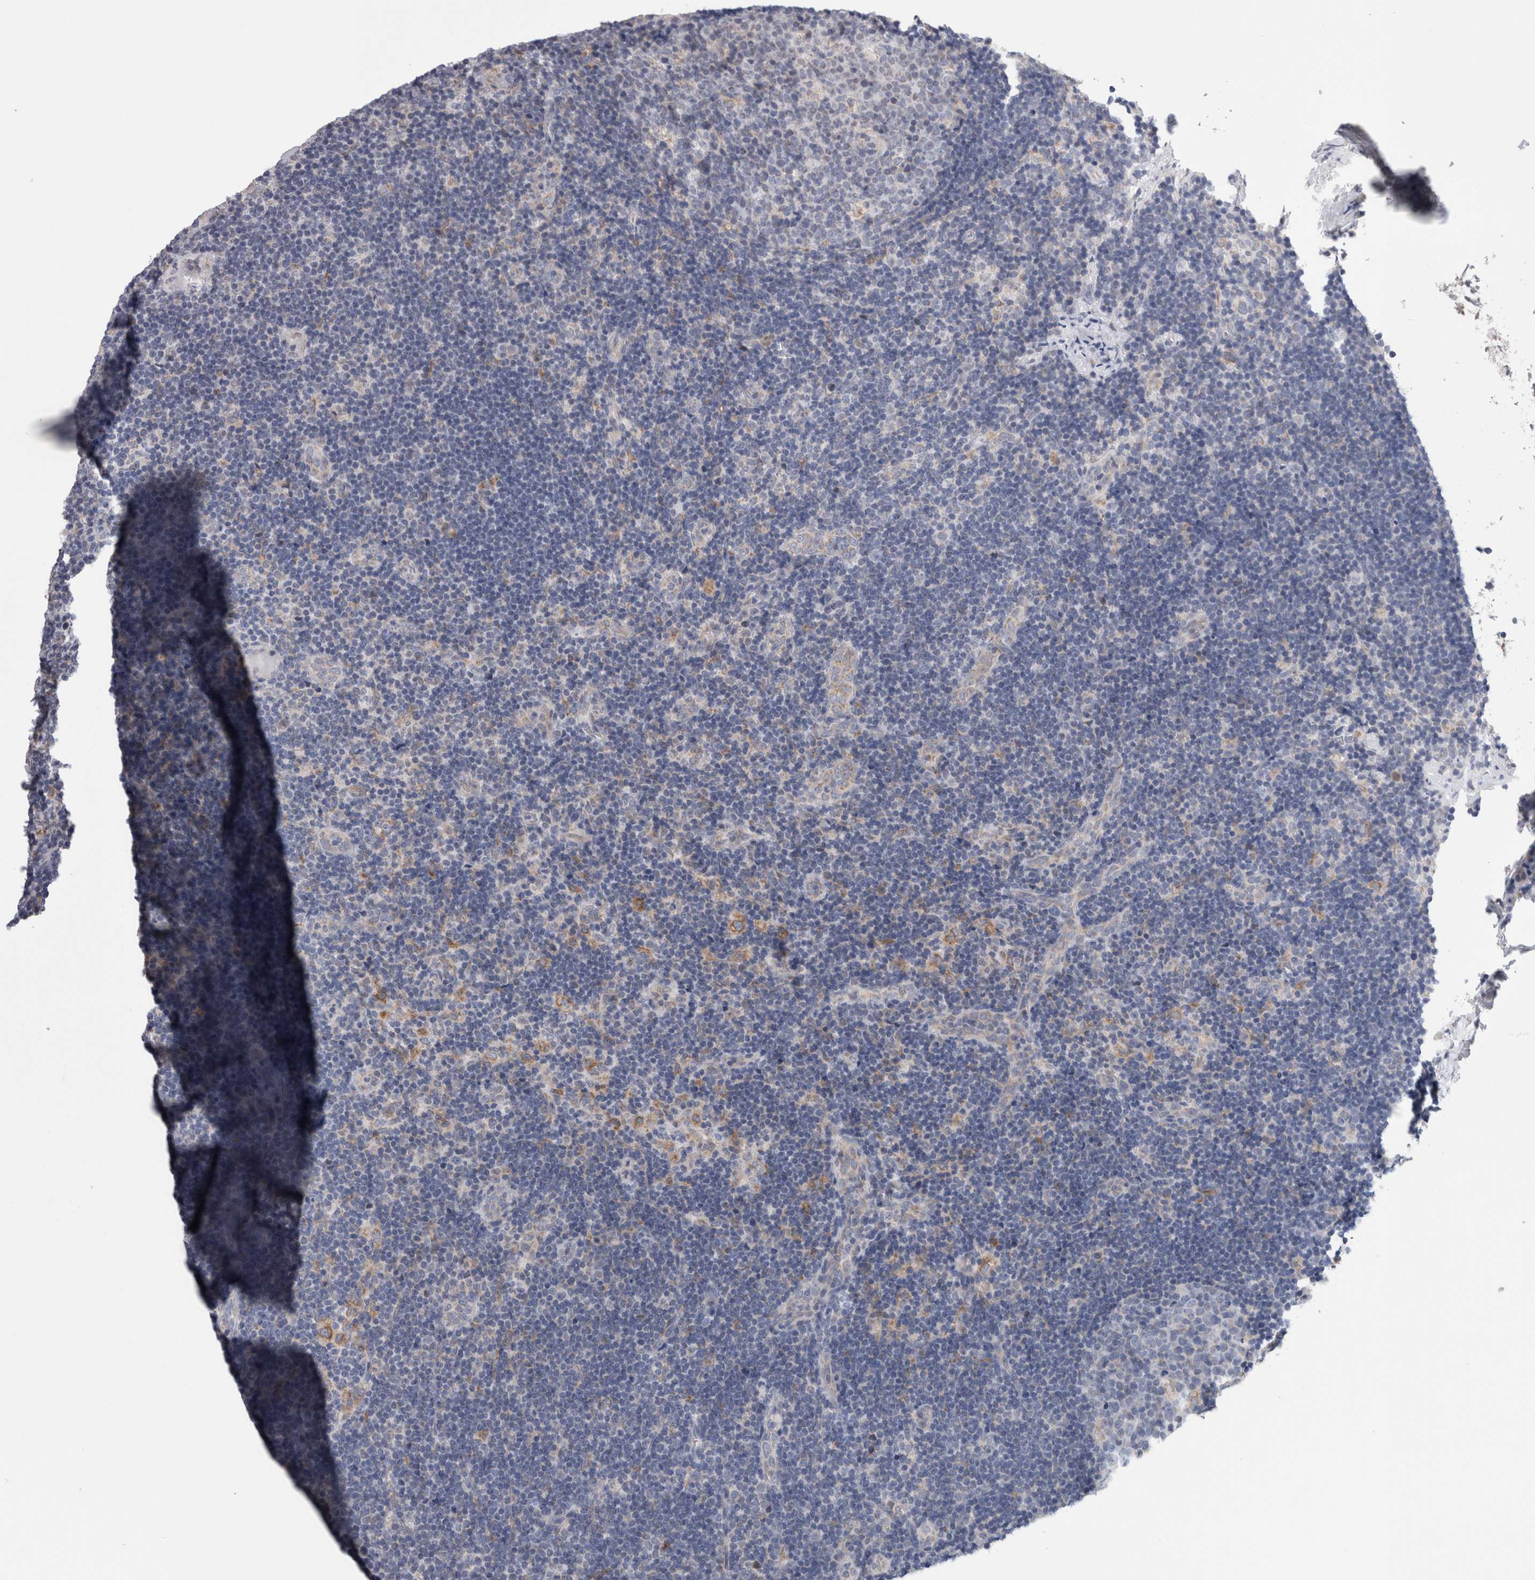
{"staining": {"intensity": "negative", "quantity": "none", "location": "none"}, "tissue": "lymph node", "cell_type": "Germinal center cells", "image_type": "normal", "snomed": [{"axis": "morphology", "description": "Normal tissue, NOS"}, {"axis": "topography", "description": "Lymph node"}], "caption": "Germinal center cells are negative for brown protein staining in normal lymph node. (Brightfield microscopy of DAB (3,3'-diaminobenzidine) IHC at high magnification).", "gene": "GDAP1", "patient": {"sex": "female", "age": 22}}